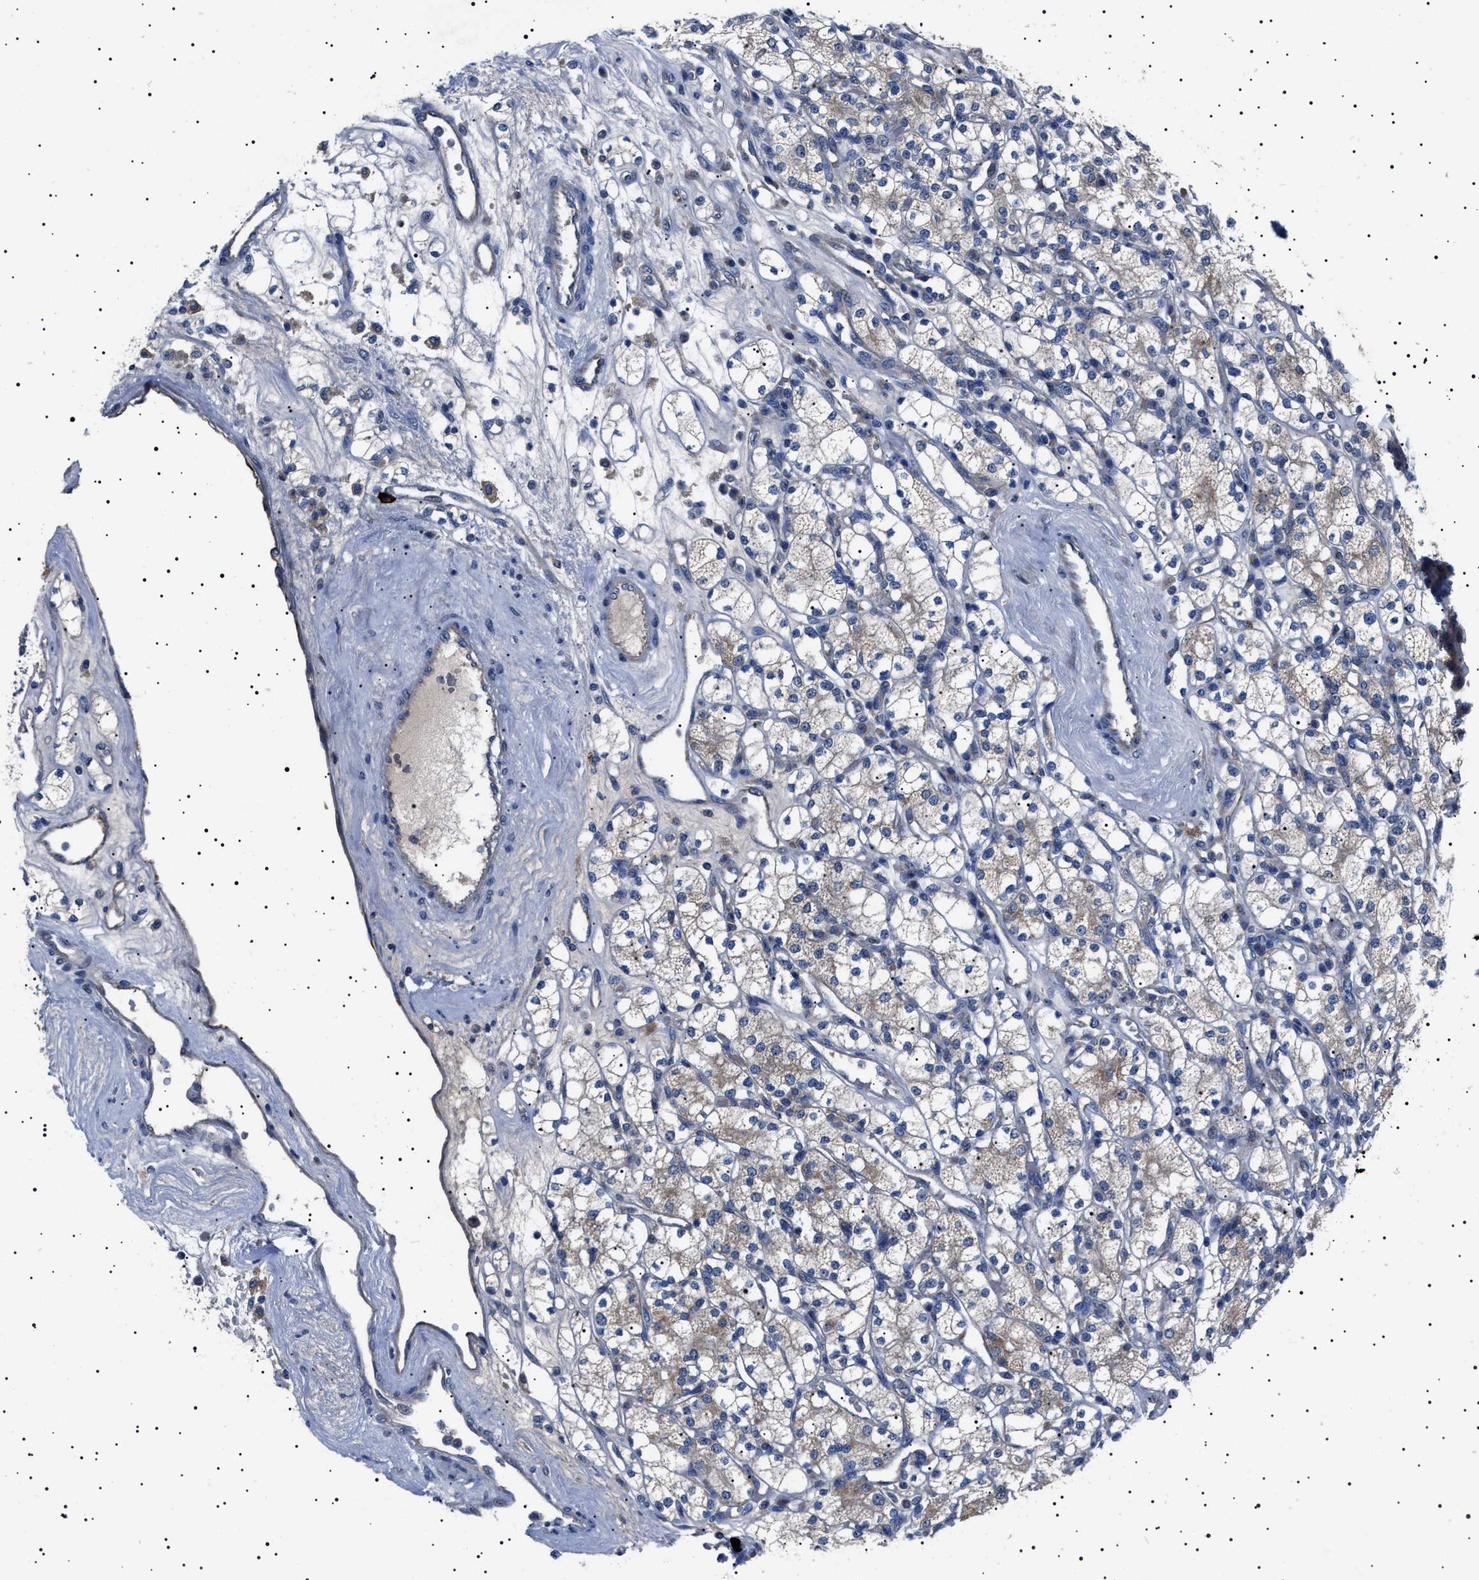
{"staining": {"intensity": "weak", "quantity": "25%-75%", "location": "cytoplasmic/membranous"}, "tissue": "renal cancer", "cell_type": "Tumor cells", "image_type": "cancer", "snomed": [{"axis": "morphology", "description": "Adenocarcinoma, NOS"}, {"axis": "topography", "description": "Kidney"}], "caption": "Brown immunohistochemical staining in renal cancer (adenocarcinoma) reveals weak cytoplasmic/membranous positivity in about 25%-75% of tumor cells.", "gene": "PTRH1", "patient": {"sex": "male", "age": 77}}